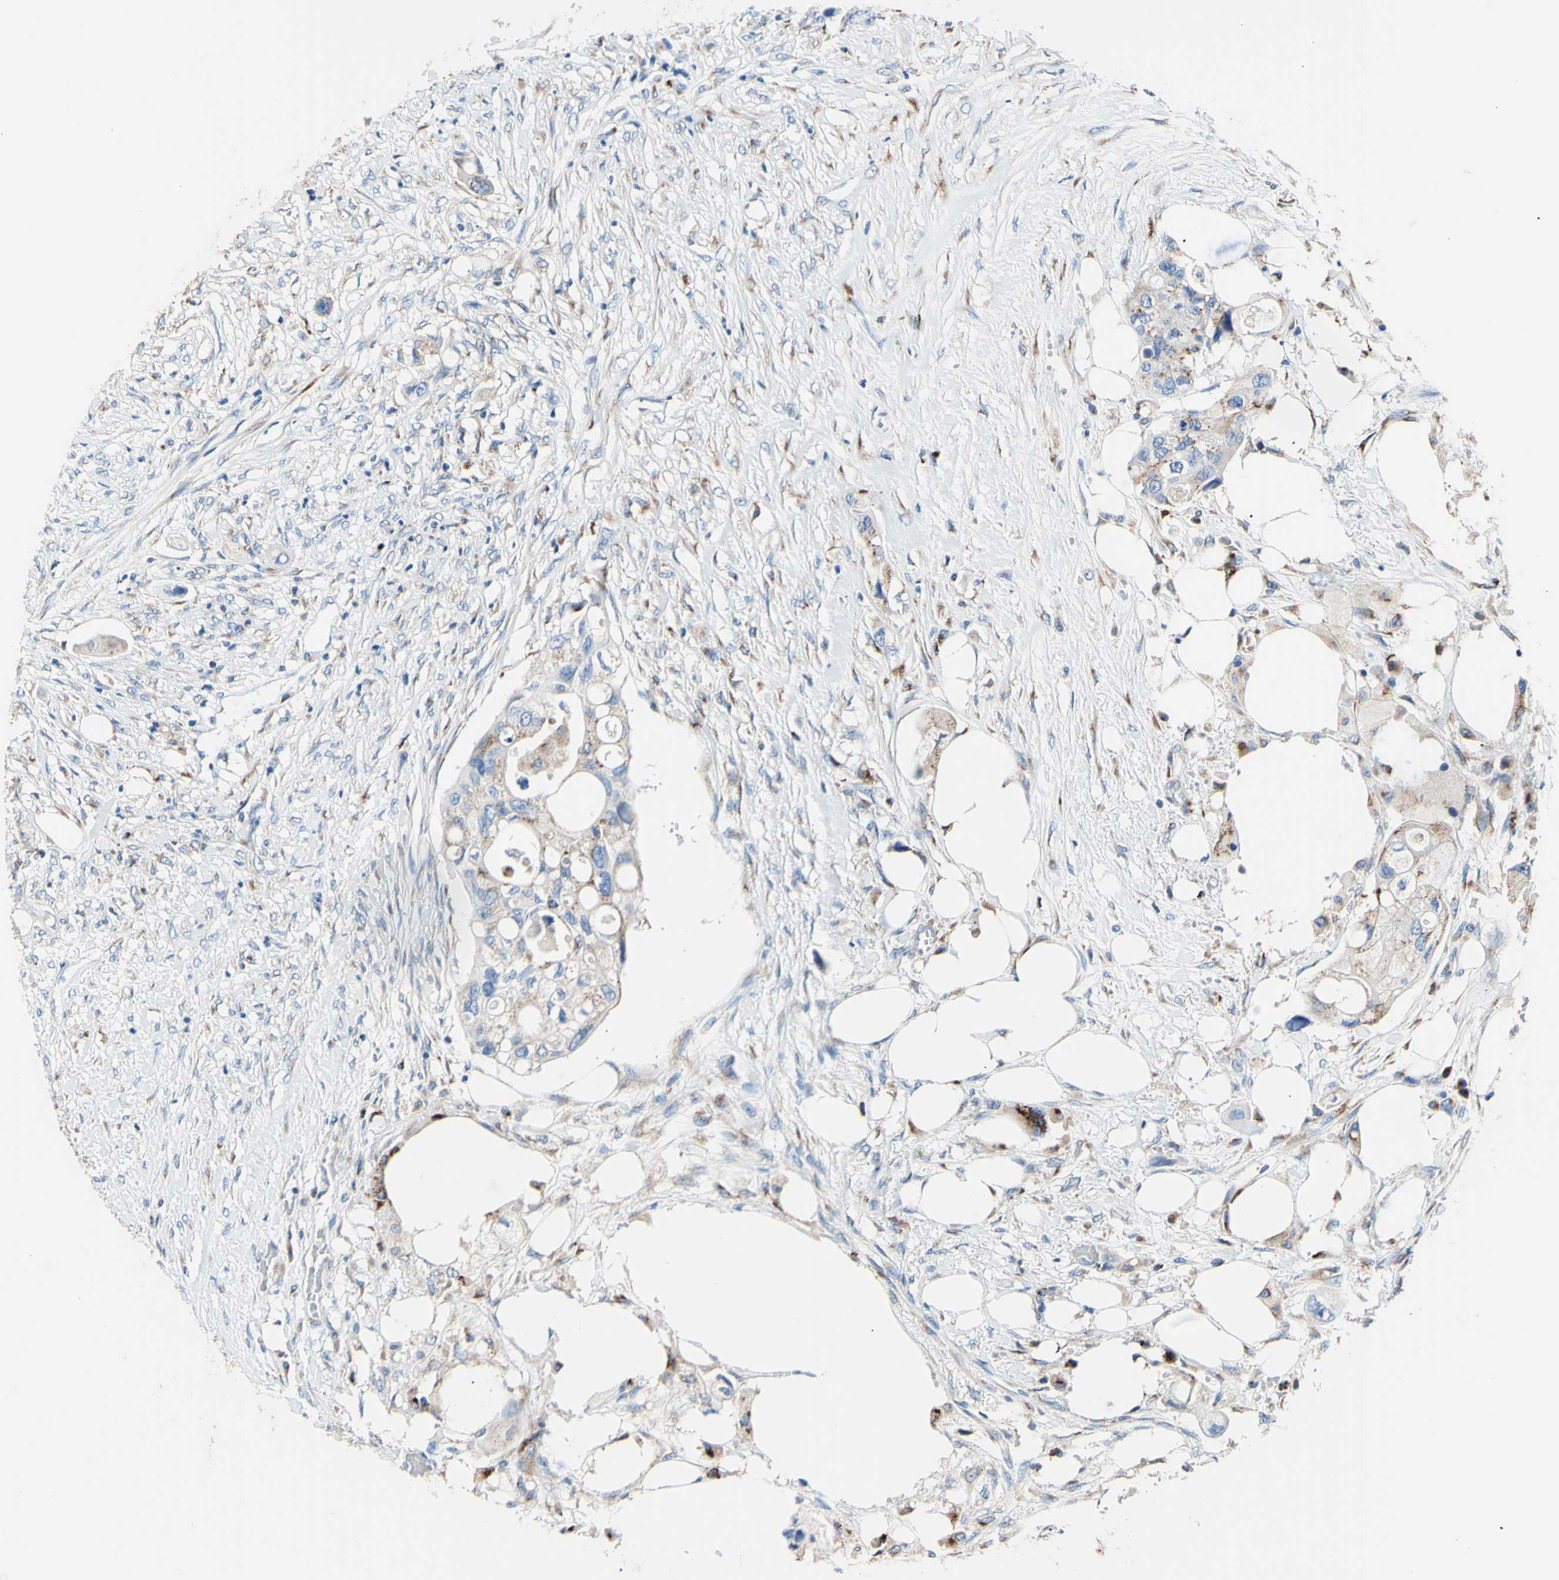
{"staining": {"intensity": "moderate", "quantity": "25%-75%", "location": "cytoplasmic/membranous"}, "tissue": "colorectal cancer", "cell_type": "Tumor cells", "image_type": "cancer", "snomed": [{"axis": "morphology", "description": "Adenocarcinoma, NOS"}, {"axis": "topography", "description": "Colon"}], "caption": "Protein analysis of colorectal cancer (adenocarcinoma) tissue demonstrates moderate cytoplasmic/membranous positivity in approximately 25%-75% of tumor cells.", "gene": "GALNT2", "patient": {"sex": "female", "age": 57}}